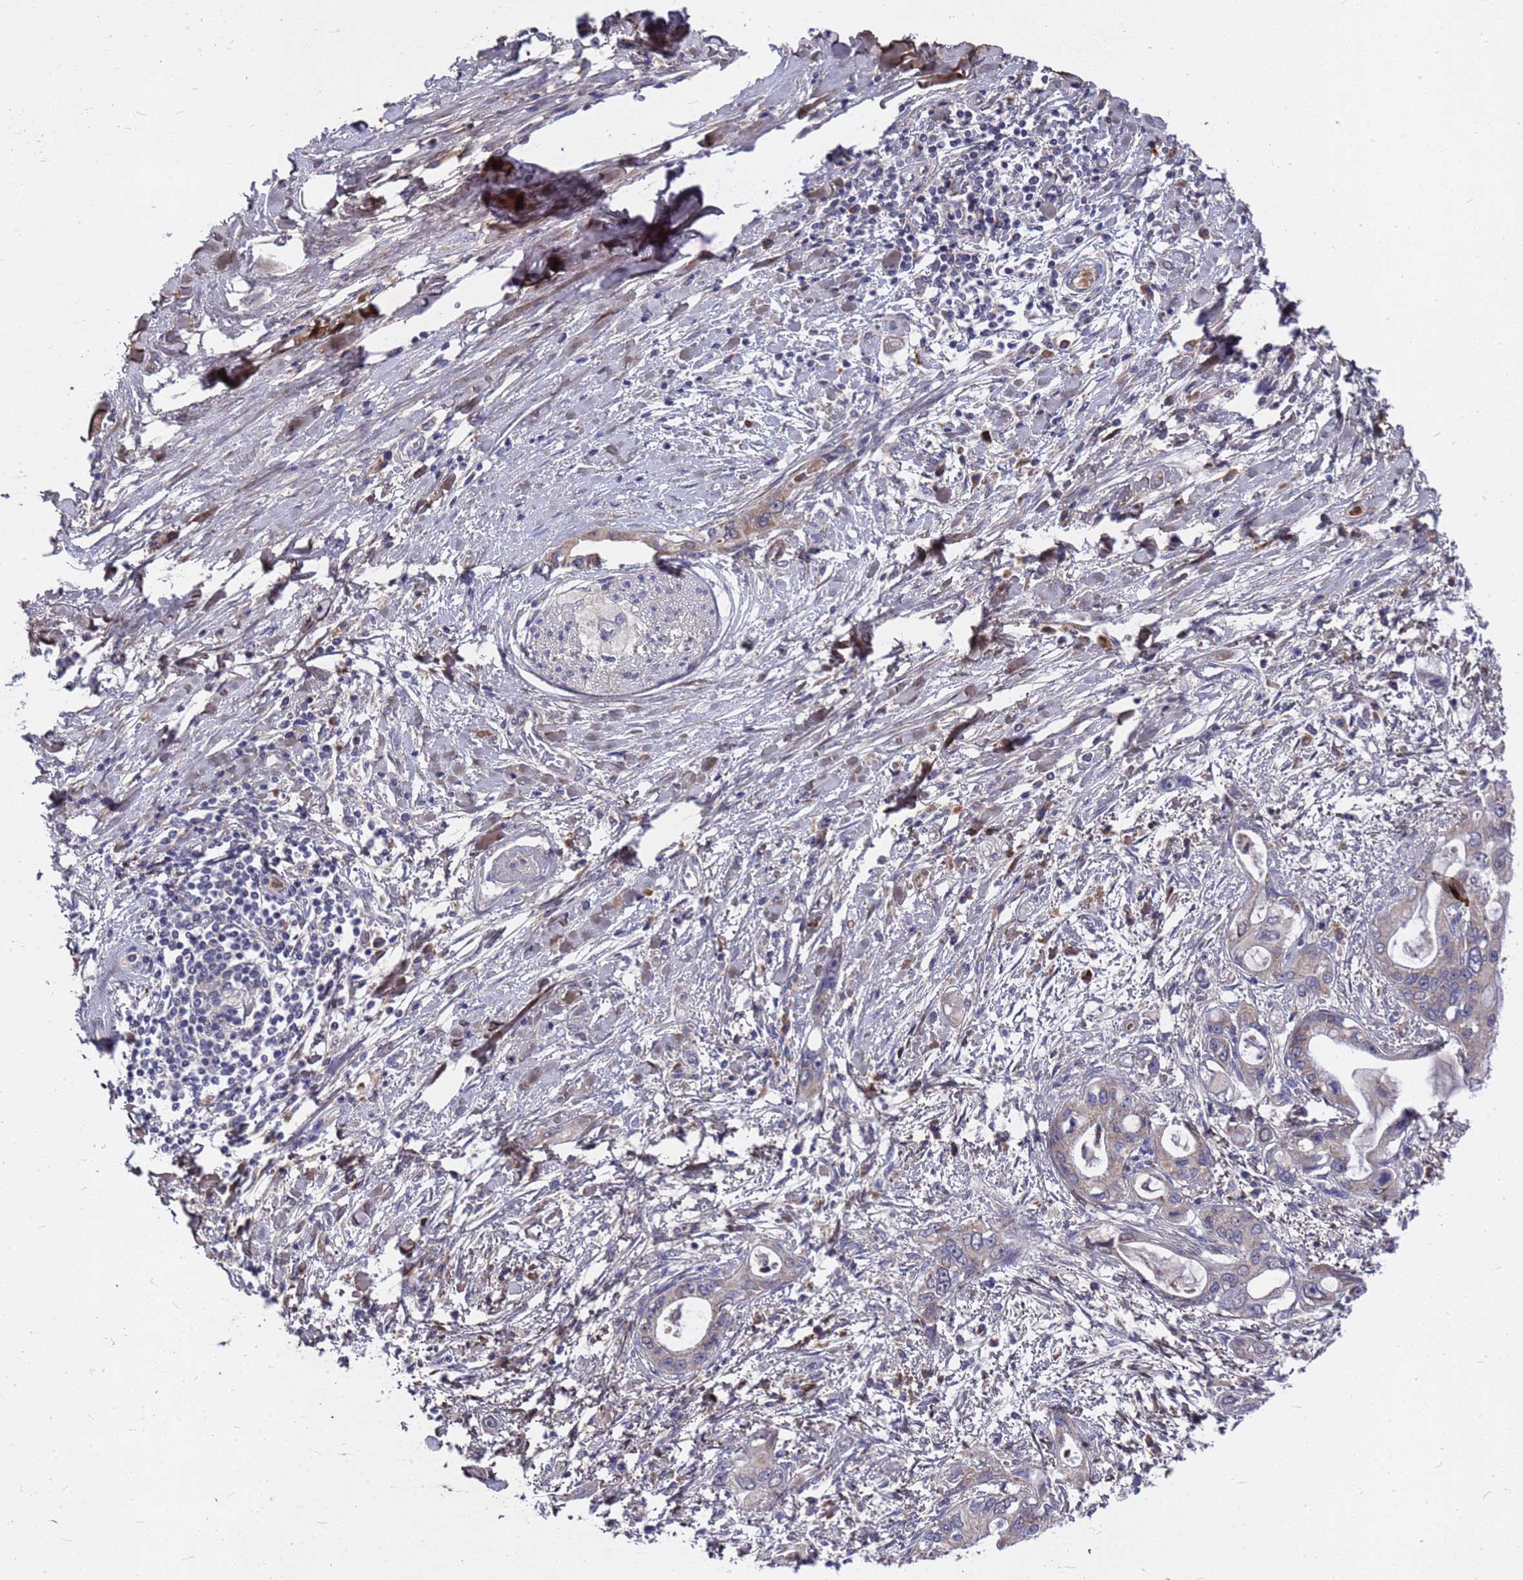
{"staining": {"intensity": "weak", "quantity": "<25%", "location": "cytoplasmic/membranous"}, "tissue": "pancreatic cancer", "cell_type": "Tumor cells", "image_type": "cancer", "snomed": [{"axis": "morphology", "description": "Inflammation, NOS"}, {"axis": "morphology", "description": "Adenocarcinoma, NOS"}, {"axis": "topography", "description": "Pancreas"}], "caption": "DAB immunohistochemical staining of human adenocarcinoma (pancreatic) displays no significant expression in tumor cells.", "gene": "ZNF717", "patient": {"sex": "female", "age": 56}}